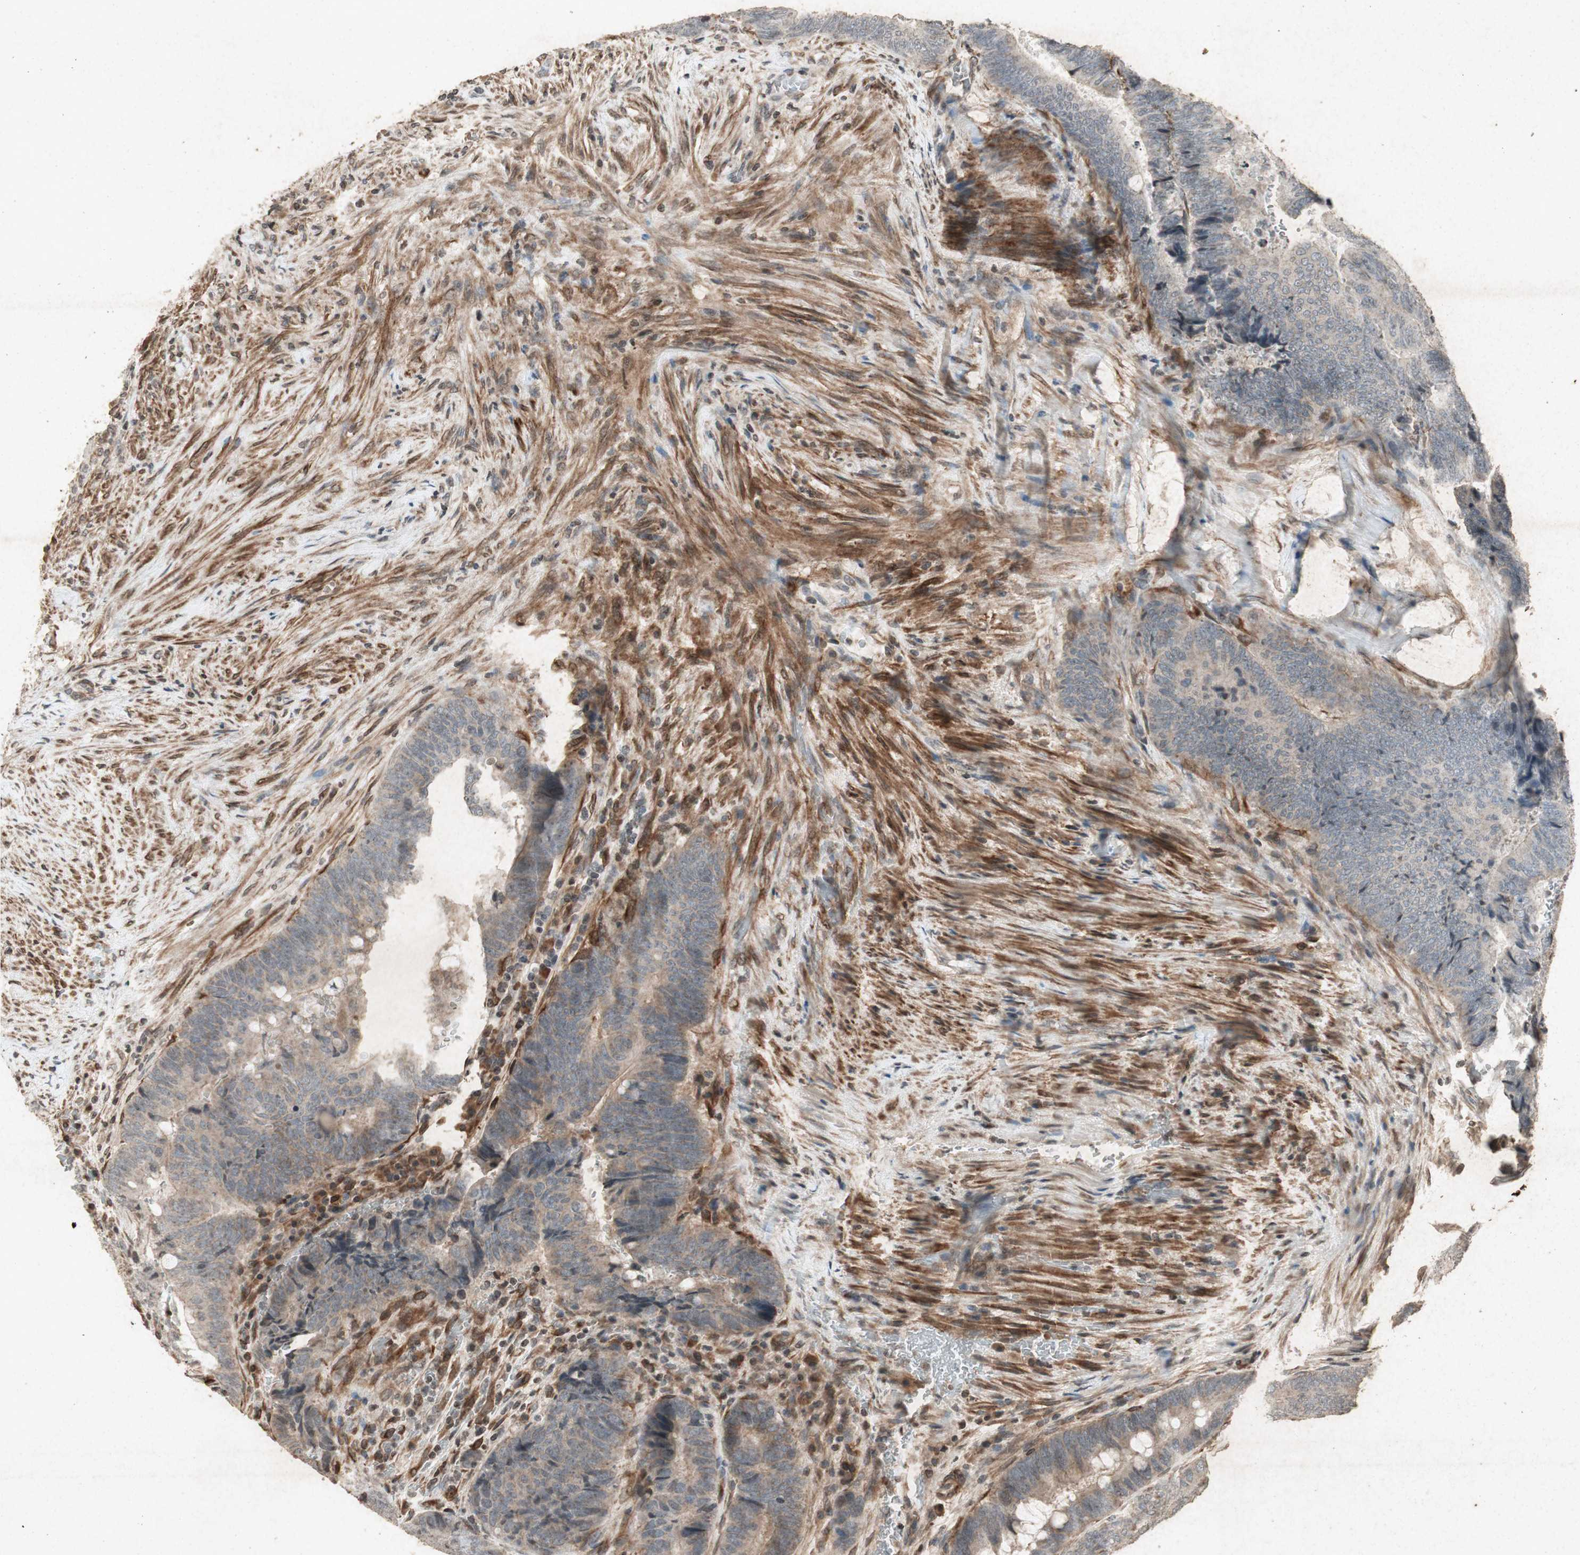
{"staining": {"intensity": "weak", "quantity": ">75%", "location": "cytoplasmic/membranous"}, "tissue": "colorectal cancer", "cell_type": "Tumor cells", "image_type": "cancer", "snomed": [{"axis": "morphology", "description": "Normal tissue, NOS"}, {"axis": "morphology", "description": "Adenocarcinoma, NOS"}, {"axis": "topography", "description": "Rectum"}, {"axis": "topography", "description": "Peripheral nerve tissue"}], "caption": "This photomicrograph demonstrates immunohistochemistry (IHC) staining of colorectal adenocarcinoma, with low weak cytoplasmic/membranous positivity in approximately >75% of tumor cells.", "gene": "PRKG1", "patient": {"sex": "male", "age": 92}}